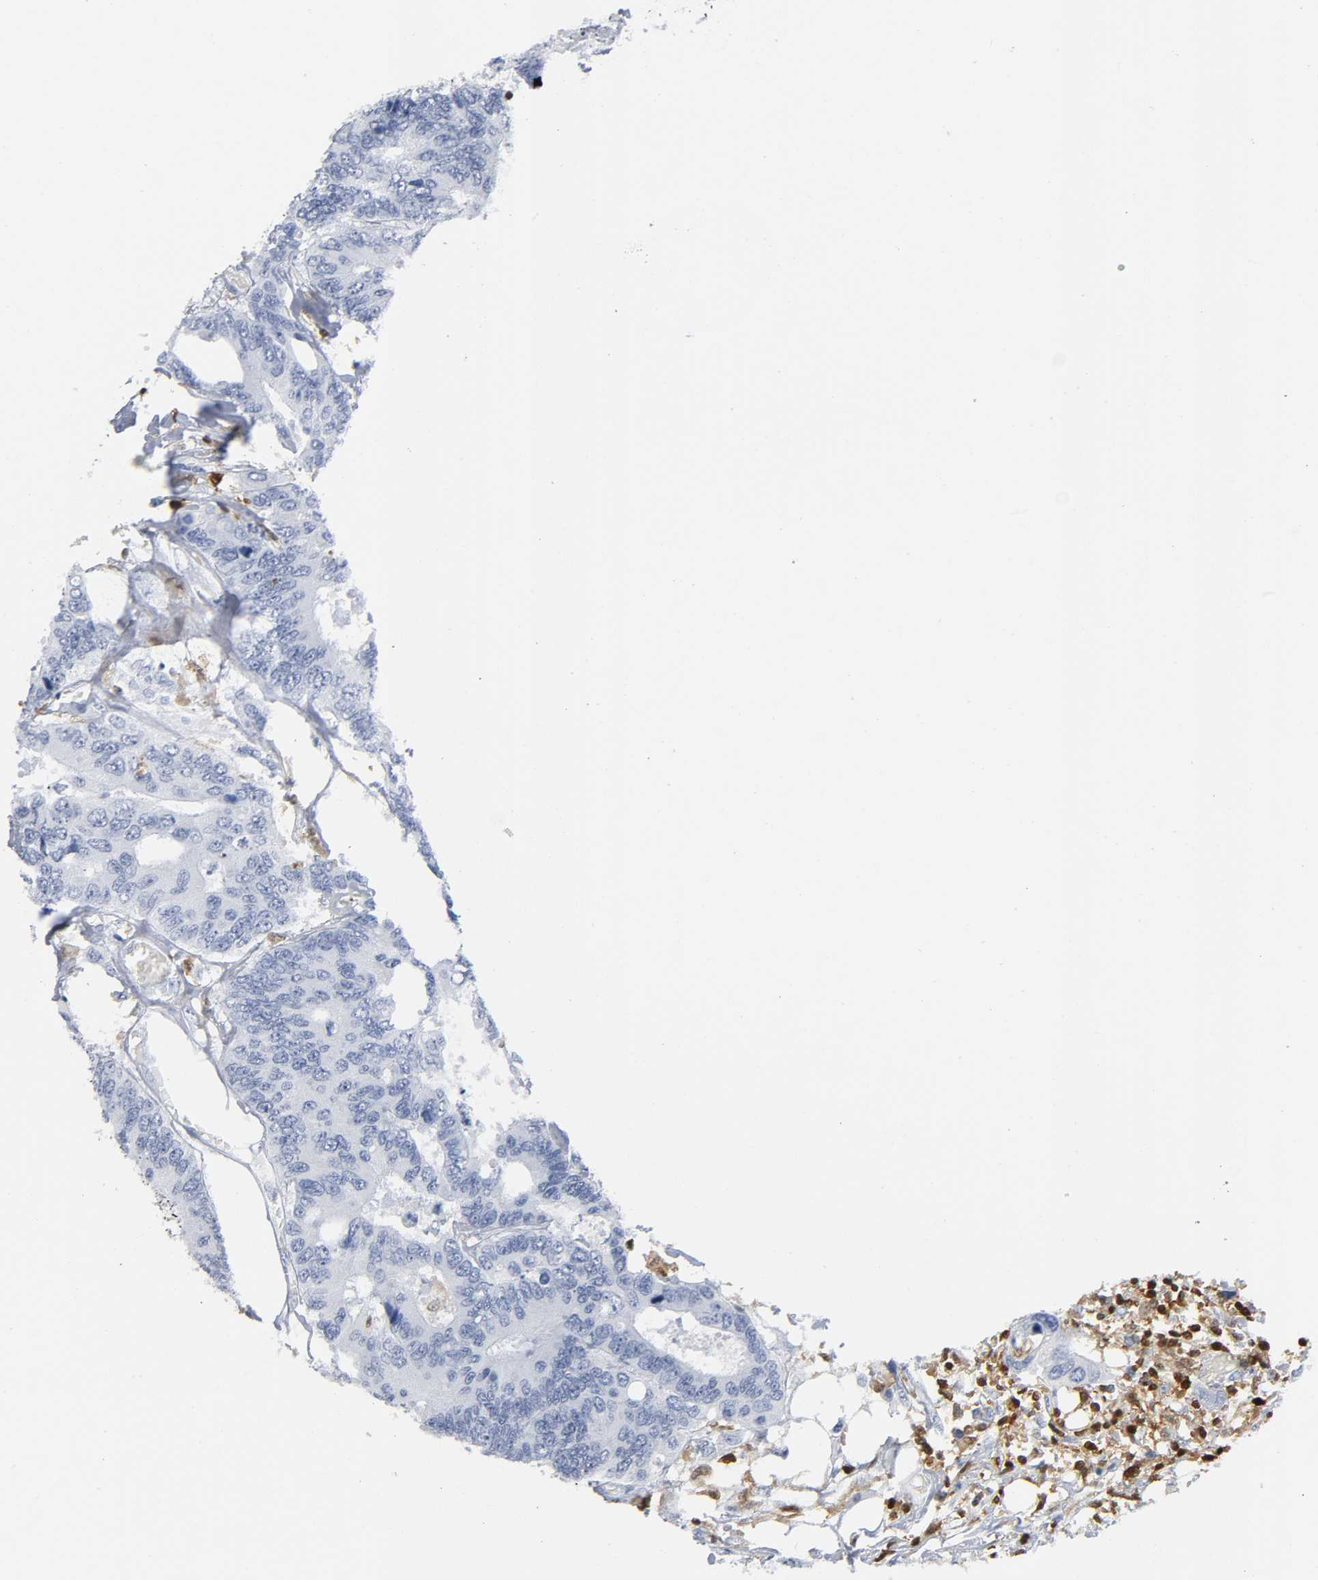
{"staining": {"intensity": "negative", "quantity": "none", "location": "none"}, "tissue": "colorectal cancer", "cell_type": "Tumor cells", "image_type": "cancer", "snomed": [{"axis": "morphology", "description": "Adenocarcinoma, NOS"}, {"axis": "topography", "description": "Rectum"}], "caption": "This micrograph is of colorectal adenocarcinoma stained with immunohistochemistry to label a protein in brown with the nuclei are counter-stained blue. There is no positivity in tumor cells.", "gene": "DOK2", "patient": {"sex": "male", "age": 55}}